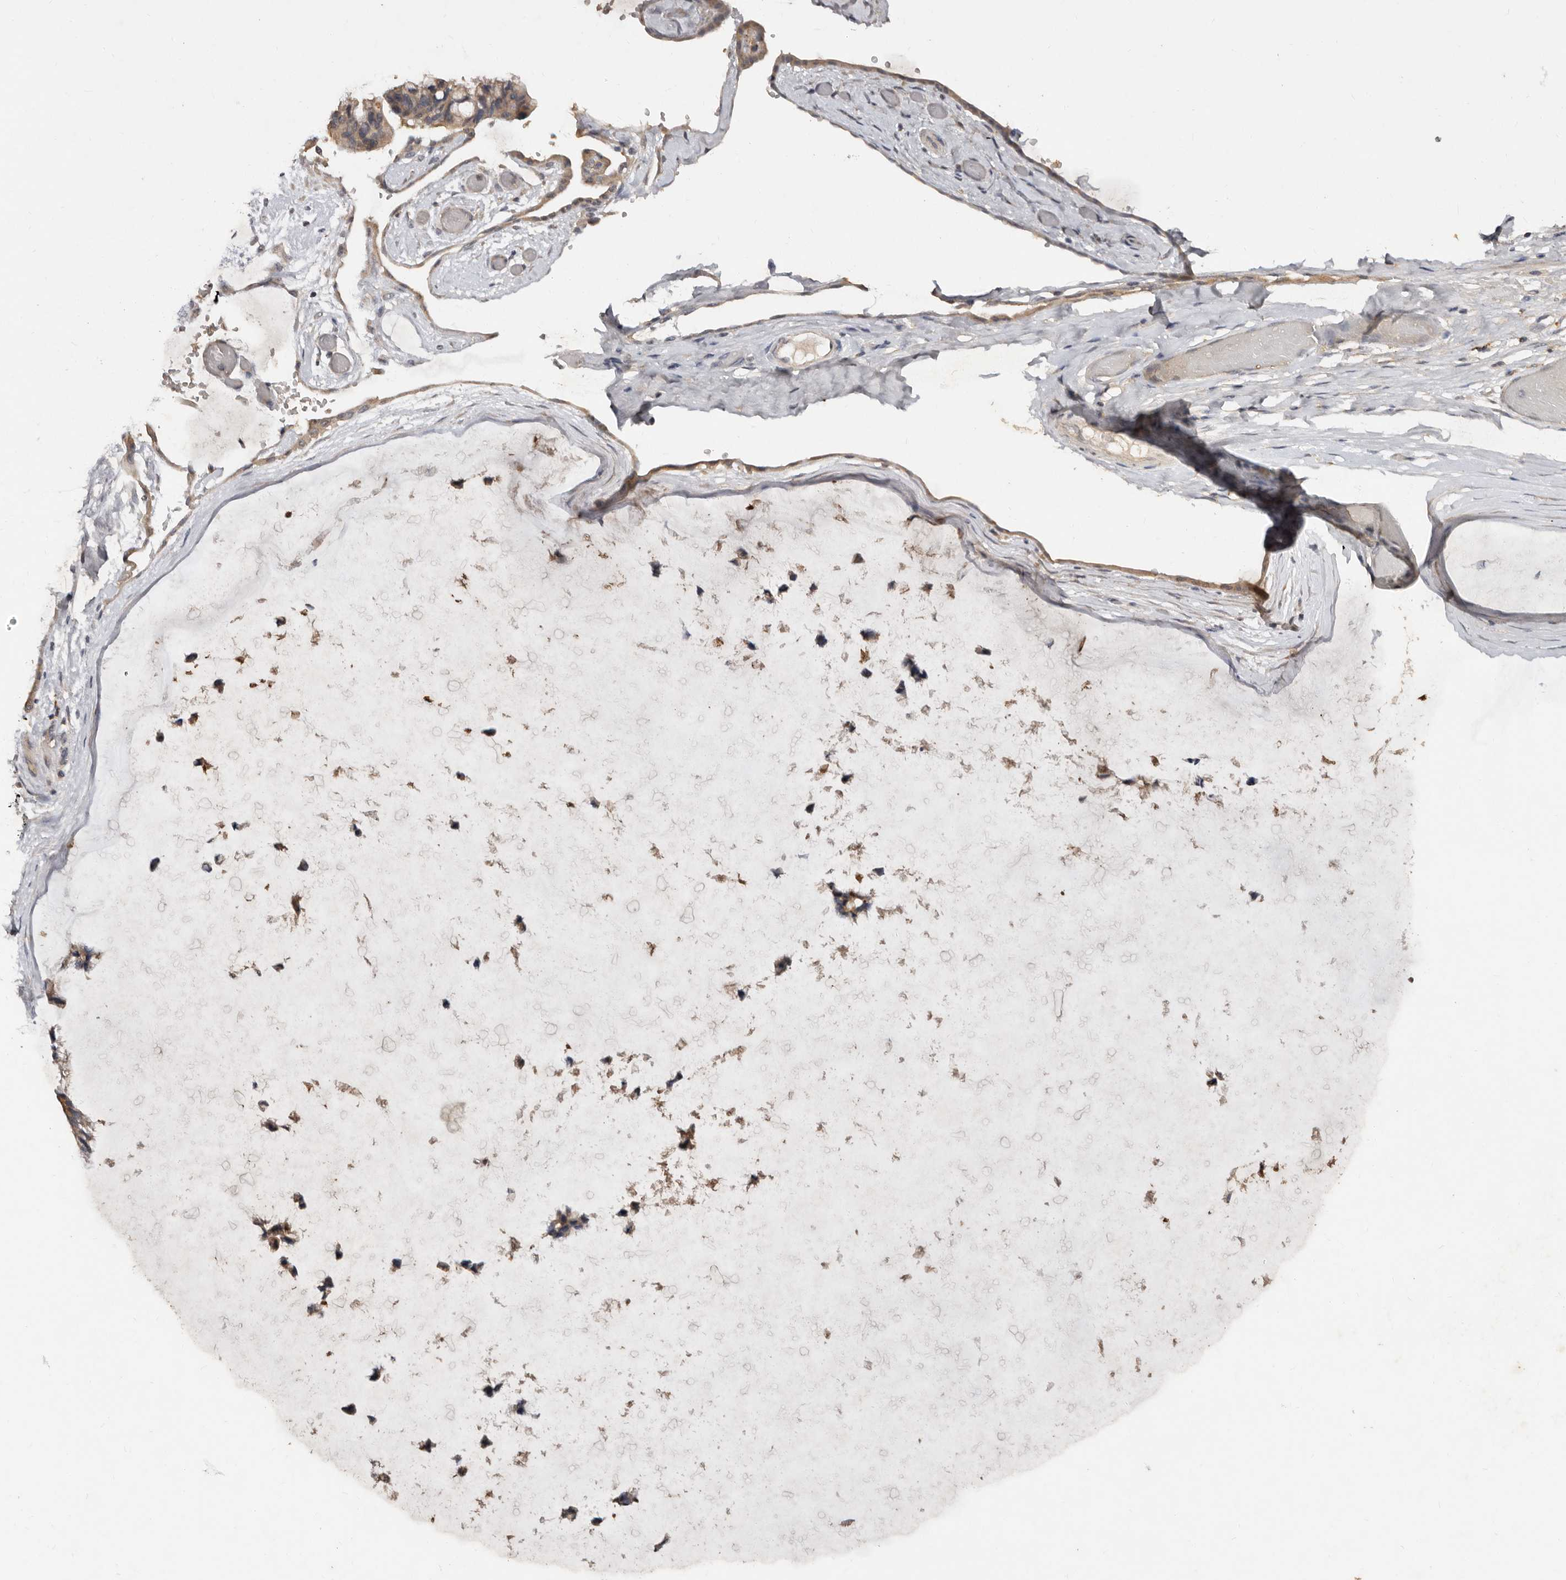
{"staining": {"intensity": "weak", "quantity": ">75%", "location": "cytoplasmic/membranous"}, "tissue": "ovarian cancer", "cell_type": "Tumor cells", "image_type": "cancer", "snomed": [{"axis": "morphology", "description": "Cystadenocarcinoma, mucinous, NOS"}, {"axis": "topography", "description": "Ovary"}], "caption": "Immunohistochemistry (IHC) histopathology image of ovarian mucinous cystadenocarcinoma stained for a protein (brown), which exhibits low levels of weak cytoplasmic/membranous expression in approximately >75% of tumor cells.", "gene": "EDEM1", "patient": {"sex": "female", "age": 39}}